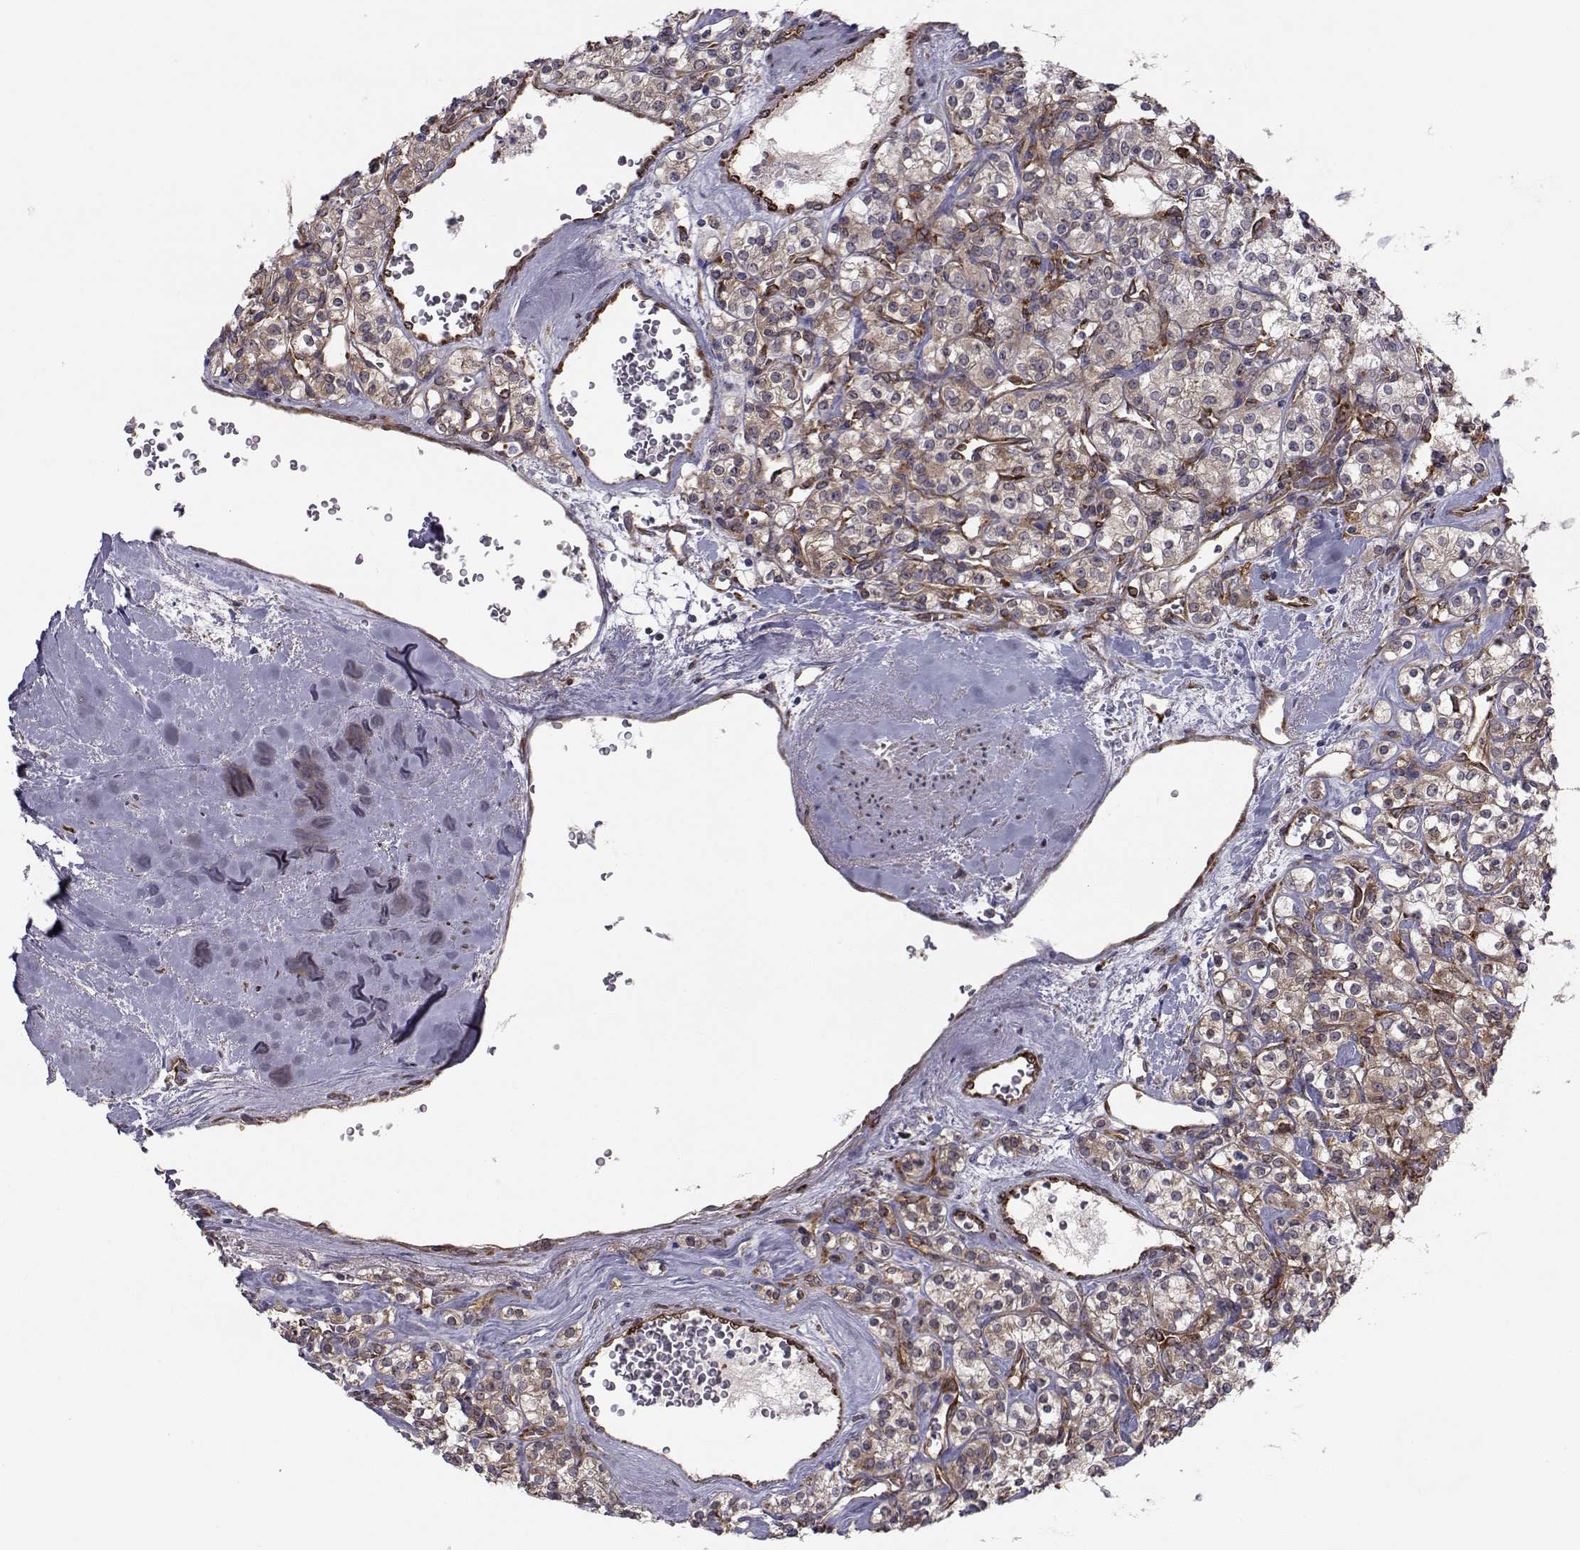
{"staining": {"intensity": "moderate", "quantity": "25%-75%", "location": "cytoplasmic/membranous"}, "tissue": "renal cancer", "cell_type": "Tumor cells", "image_type": "cancer", "snomed": [{"axis": "morphology", "description": "Adenocarcinoma, NOS"}, {"axis": "topography", "description": "Kidney"}], "caption": "Human renal adenocarcinoma stained for a protein (brown) shows moderate cytoplasmic/membranous positive staining in approximately 25%-75% of tumor cells.", "gene": "TRIP10", "patient": {"sex": "male", "age": 77}}